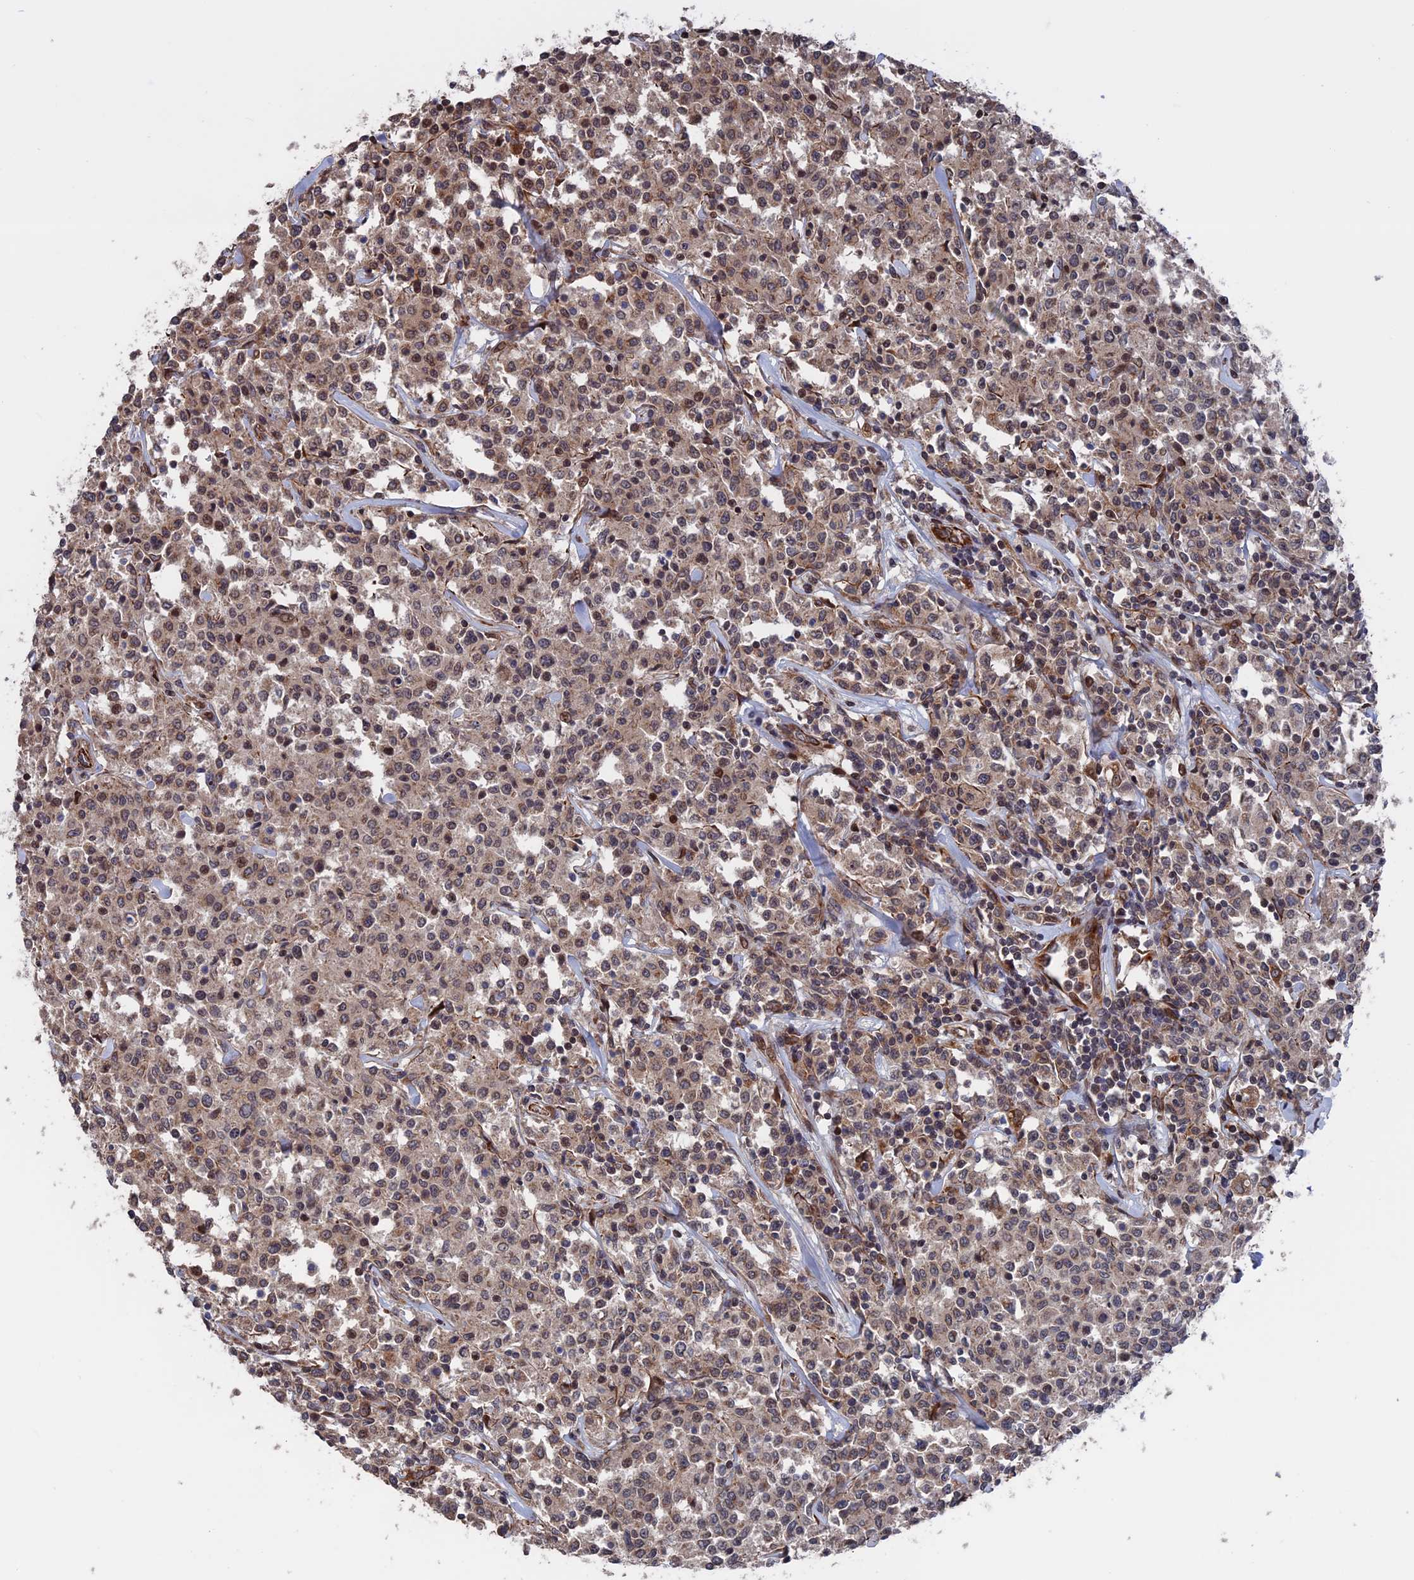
{"staining": {"intensity": "weak", "quantity": "<25%", "location": "nuclear"}, "tissue": "lymphoma", "cell_type": "Tumor cells", "image_type": "cancer", "snomed": [{"axis": "morphology", "description": "Malignant lymphoma, non-Hodgkin's type, Low grade"}, {"axis": "topography", "description": "Small intestine"}], "caption": "Immunohistochemistry (IHC) of human malignant lymphoma, non-Hodgkin's type (low-grade) reveals no expression in tumor cells.", "gene": "PLA2G15", "patient": {"sex": "female", "age": 59}}